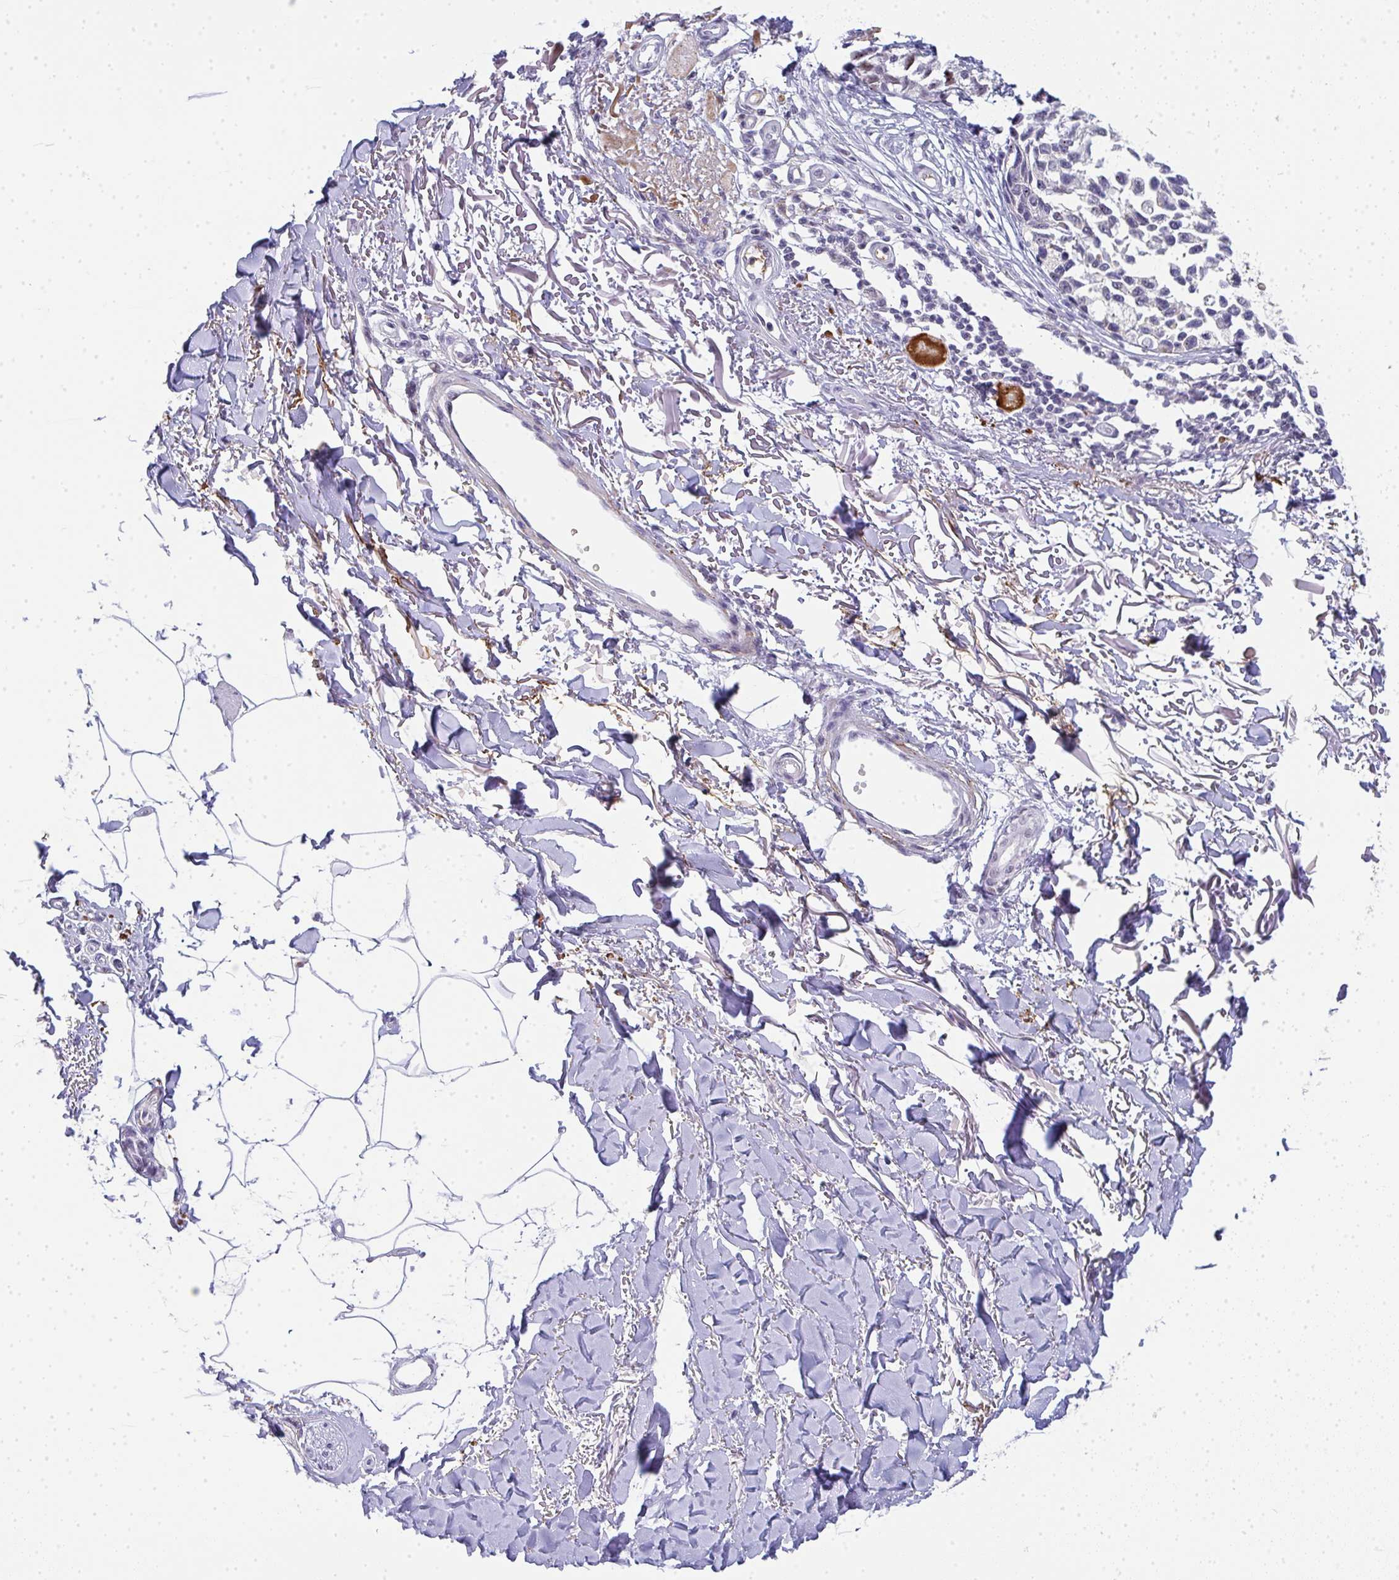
{"staining": {"intensity": "negative", "quantity": "none", "location": "none"}, "tissue": "melanoma", "cell_type": "Tumor cells", "image_type": "cancer", "snomed": [{"axis": "morphology", "description": "Malignant melanoma, NOS"}, {"axis": "topography", "description": "Skin"}], "caption": "Immunohistochemical staining of malignant melanoma demonstrates no significant staining in tumor cells.", "gene": "TNMD", "patient": {"sex": "male", "age": 73}}